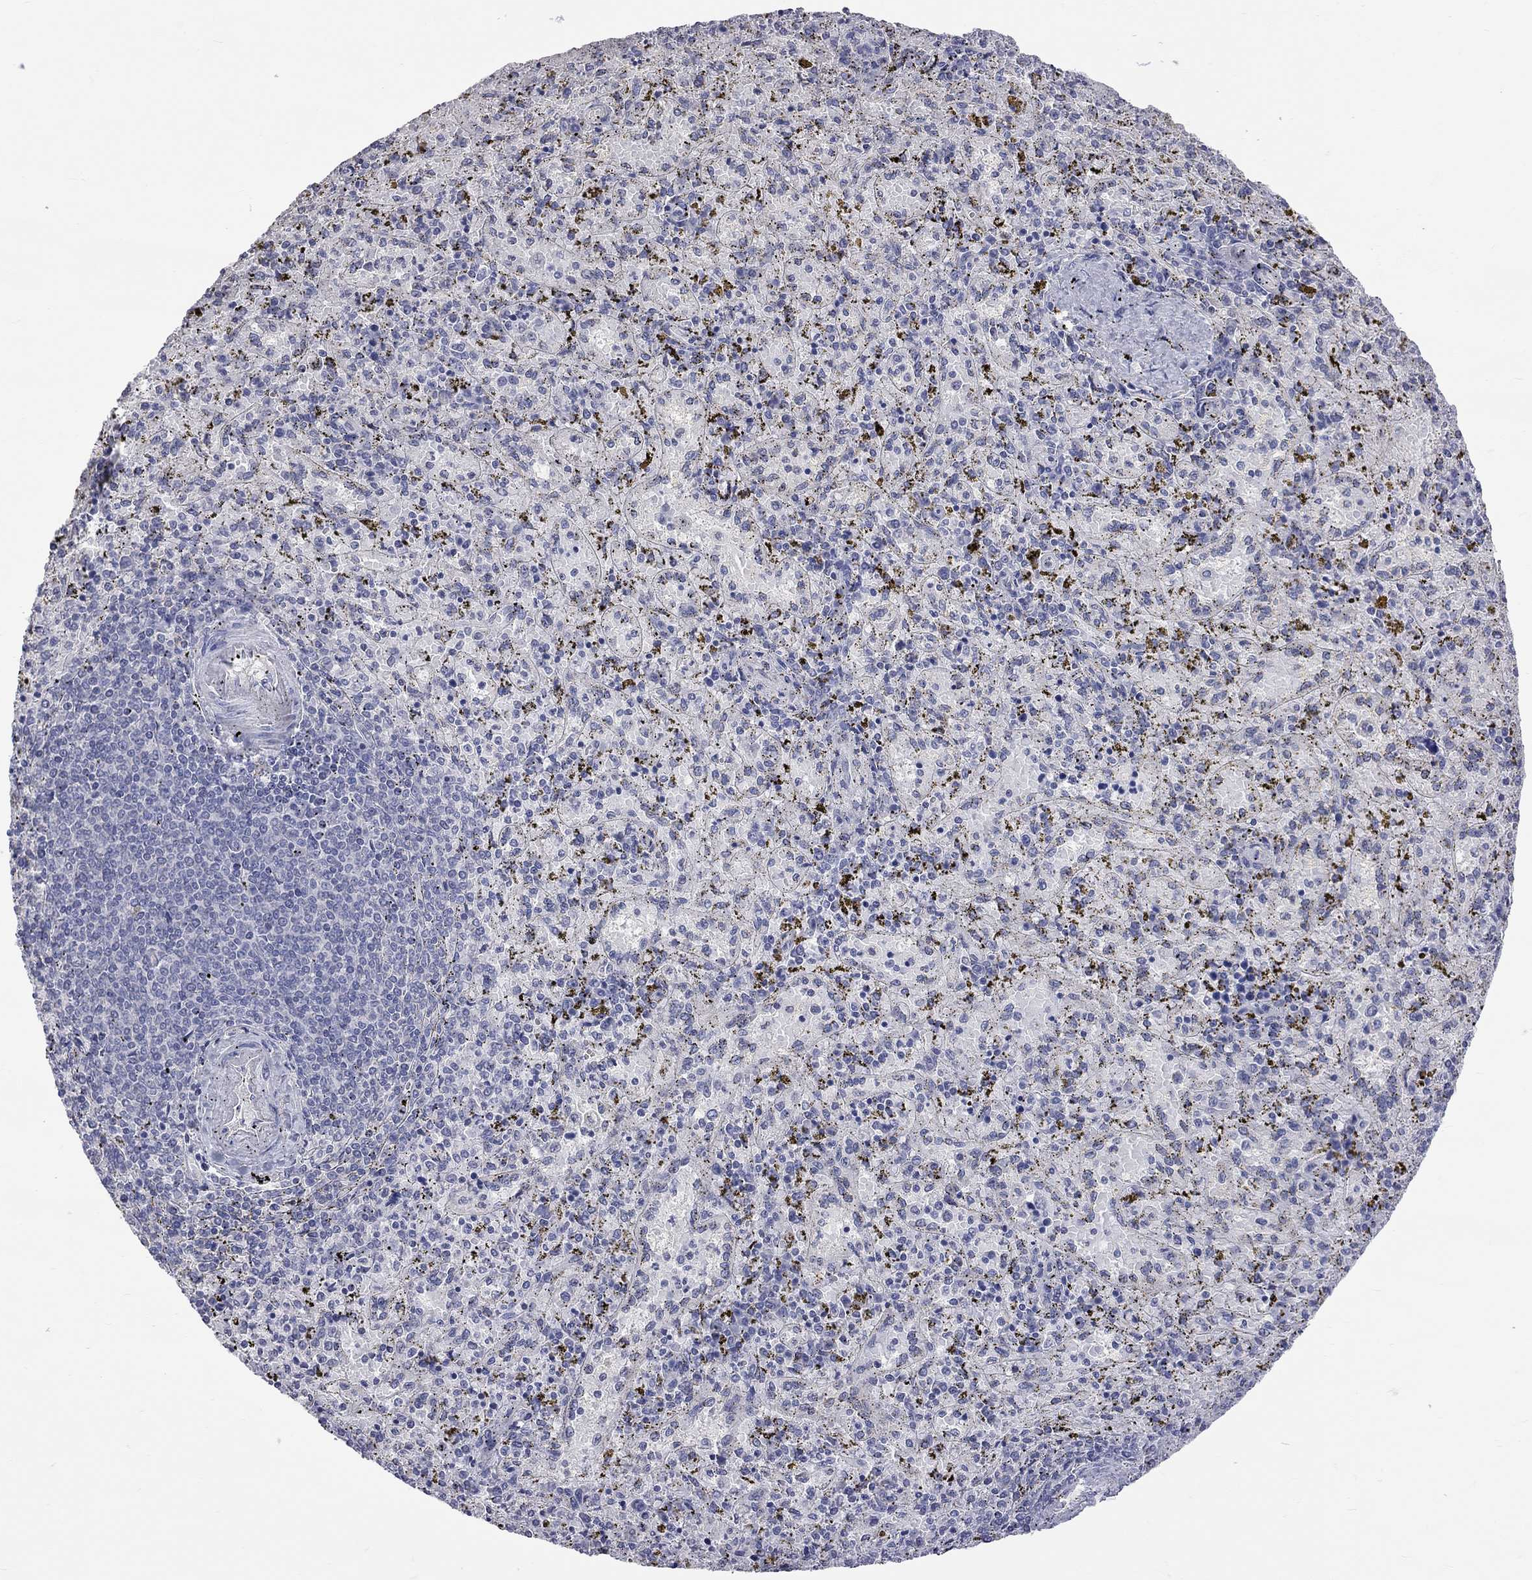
{"staining": {"intensity": "negative", "quantity": "none", "location": "none"}, "tissue": "spleen", "cell_type": "Cells in red pulp", "image_type": "normal", "snomed": [{"axis": "morphology", "description": "Normal tissue, NOS"}, {"axis": "topography", "description": "Spleen"}], "caption": "Immunohistochemistry micrograph of benign spleen stained for a protein (brown), which exhibits no expression in cells in red pulp.", "gene": "OPRK1", "patient": {"sex": "female", "age": 50}}